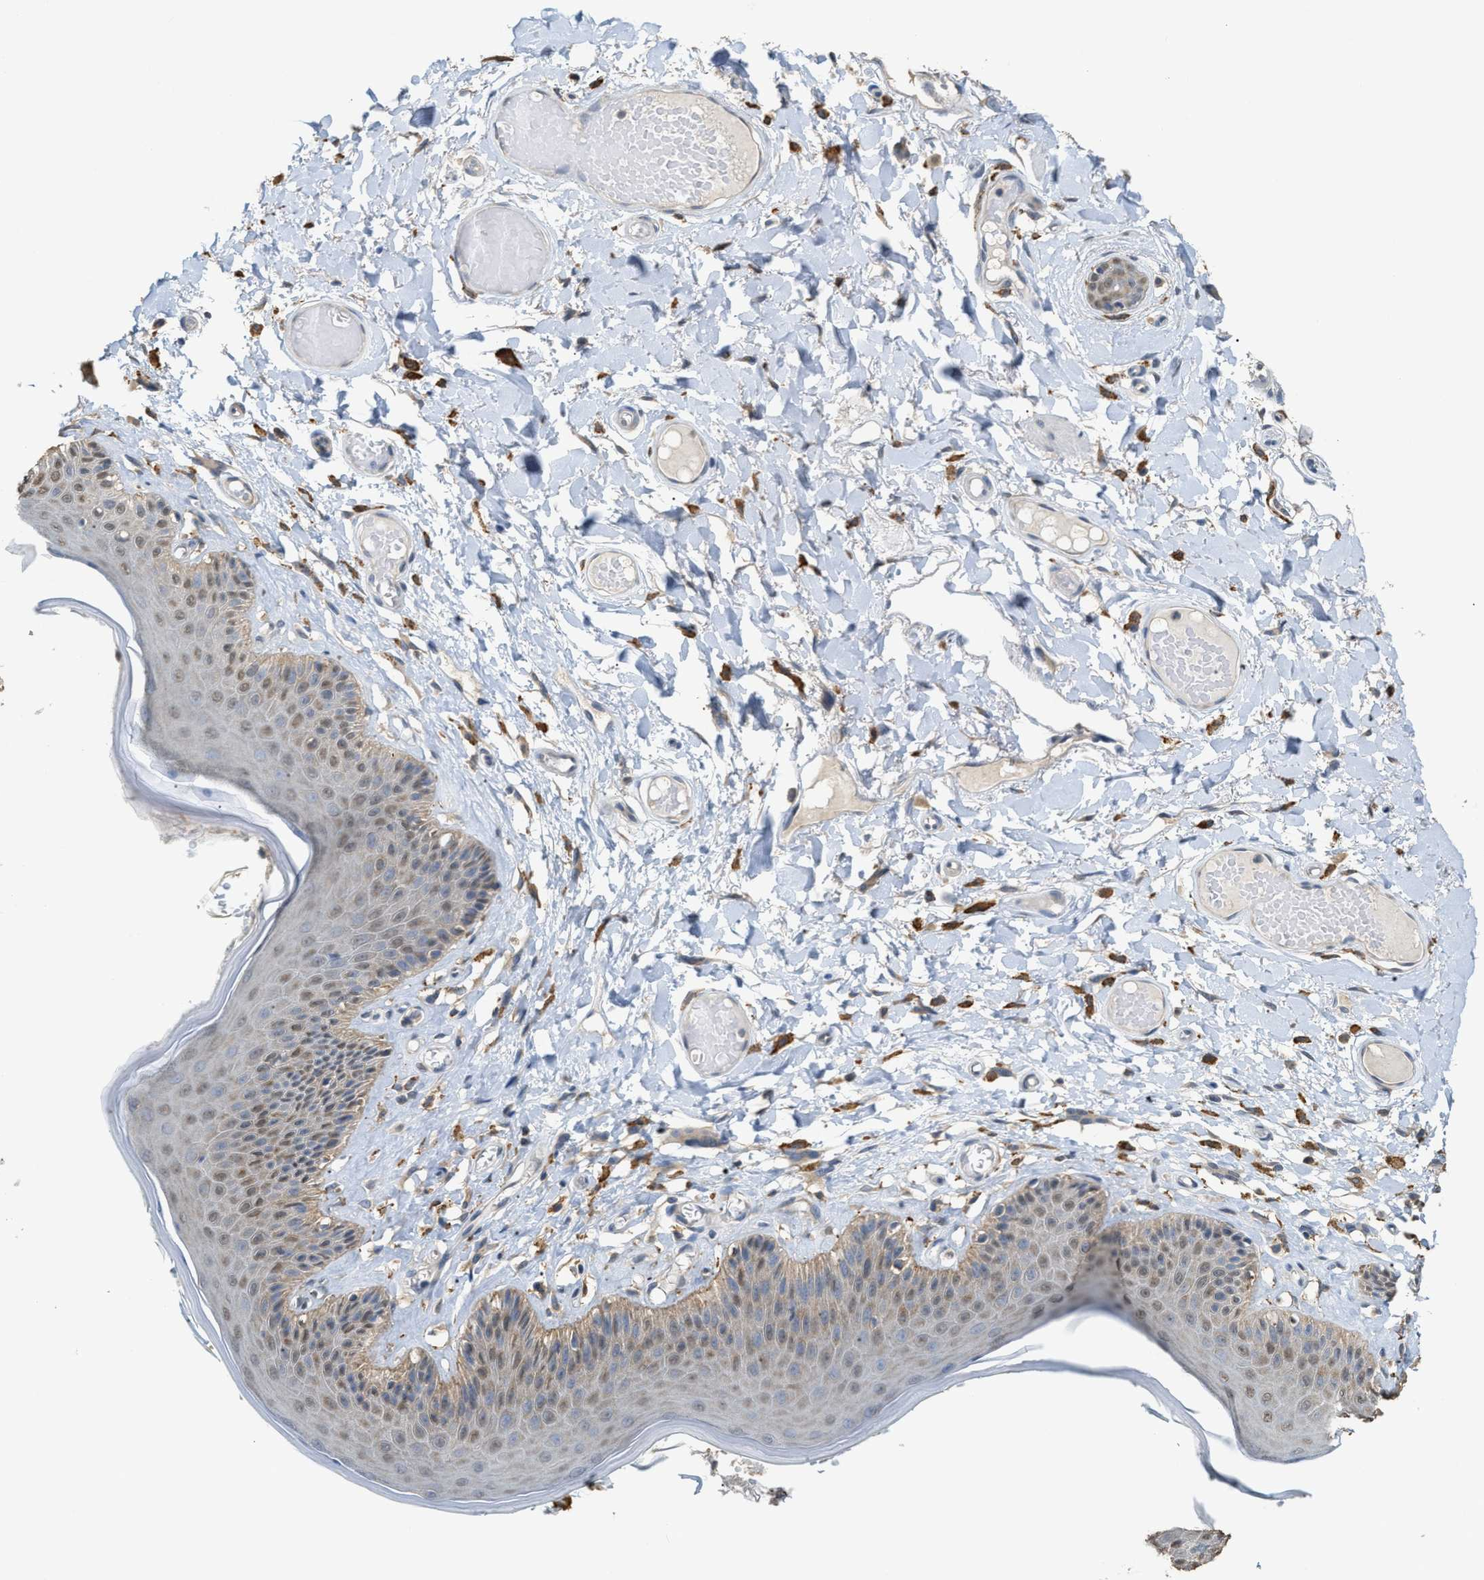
{"staining": {"intensity": "moderate", "quantity": ">75%", "location": "cytoplasmic/membranous"}, "tissue": "skin", "cell_type": "Epidermal cells", "image_type": "normal", "snomed": [{"axis": "morphology", "description": "Normal tissue, NOS"}, {"axis": "topography", "description": "Vulva"}], "caption": "This histopathology image displays normal skin stained with immunohistochemistry to label a protein in brown. The cytoplasmic/membranous of epidermal cells show moderate positivity for the protein. Nuclei are counter-stained blue.", "gene": "GCN1", "patient": {"sex": "female", "age": 73}}